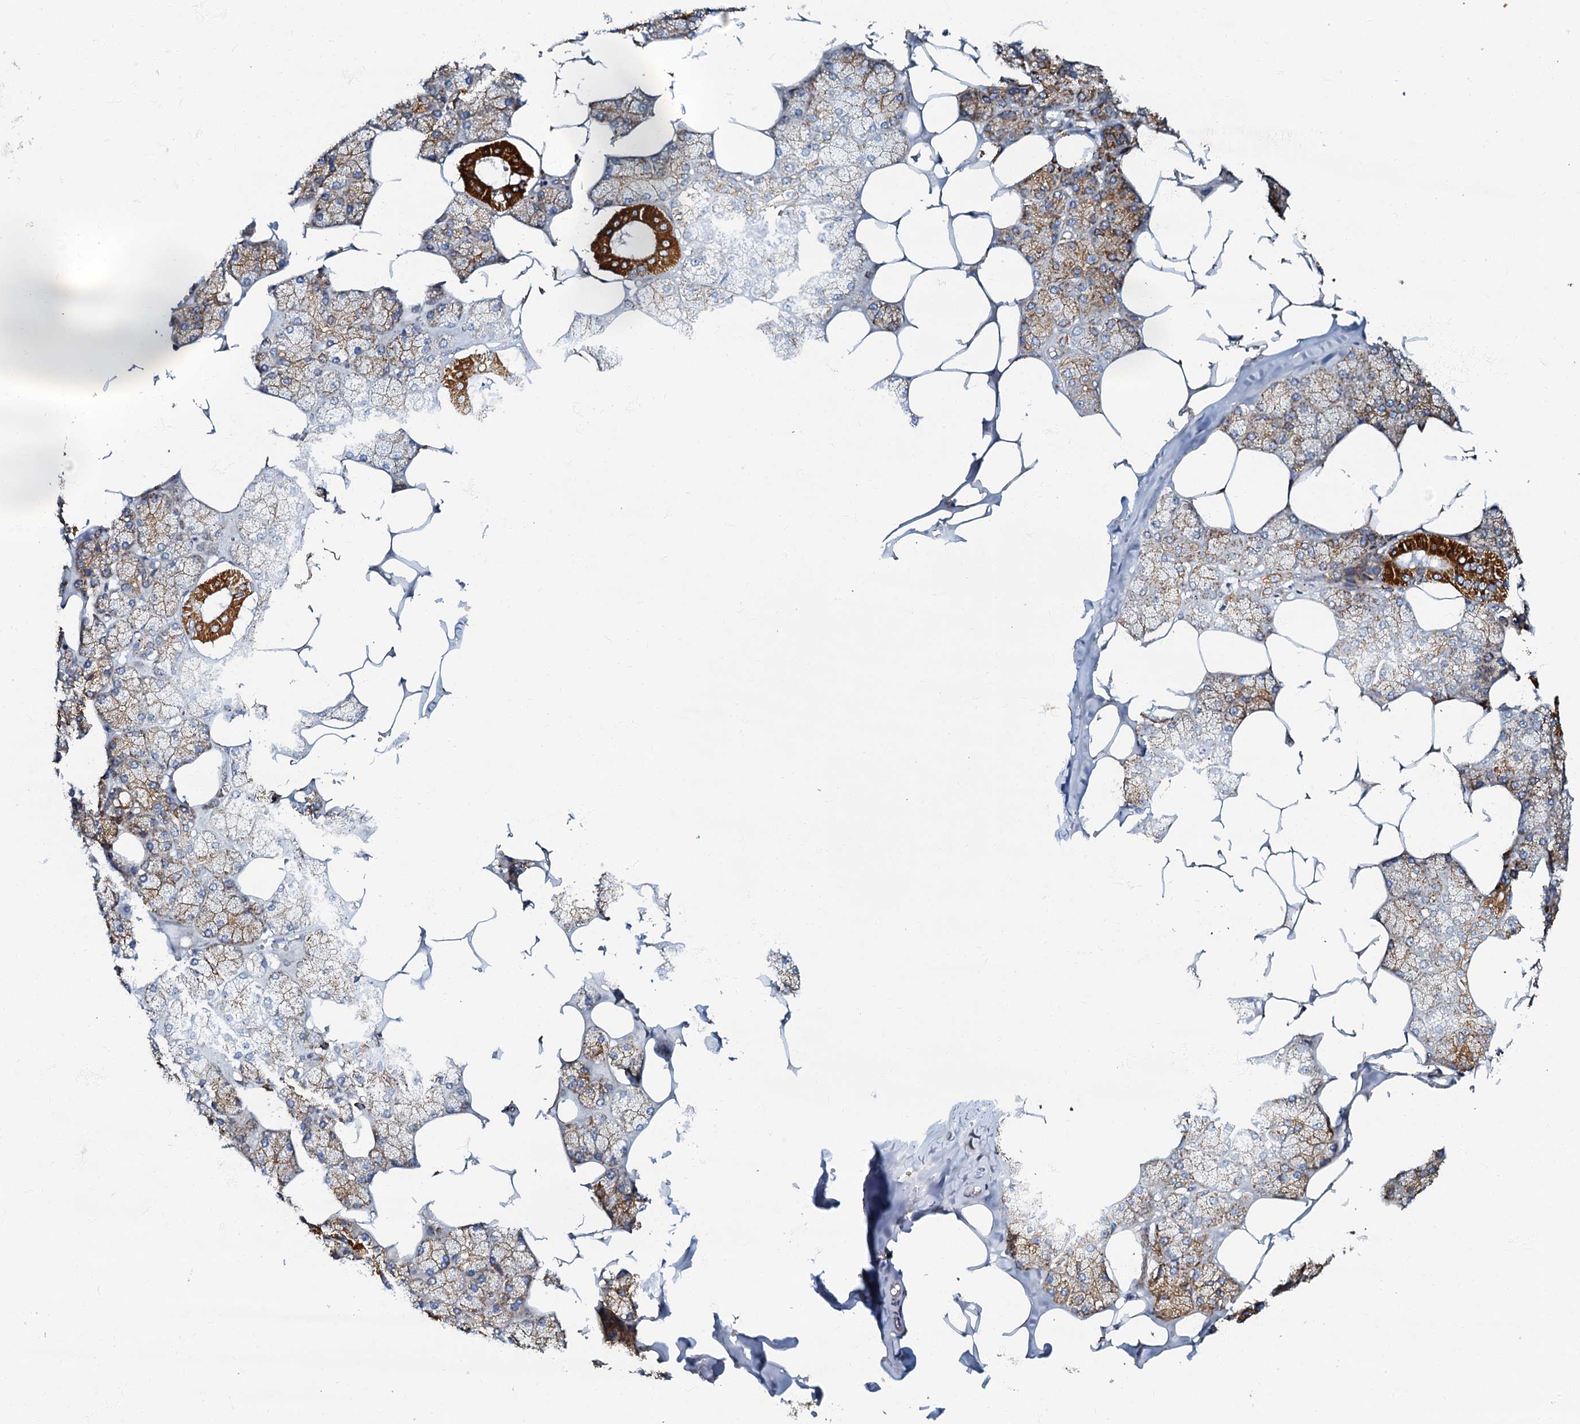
{"staining": {"intensity": "strong", "quantity": "25%-75%", "location": "cytoplasmic/membranous"}, "tissue": "salivary gland", "cell_type": "Glandular cells", "image_type": "normal", "snomed": [{"axis": "morphology", "description": "Normal tissue, NOS"}, {"axis": "topography", "description": "Salivary gland"}], "caption": "Strong cytoplasmic/membranous protein staining is appreciated in about 25%-75% of glandular cells in salivary gland.", "gene": "NDUFA12", "patient": {"sex": "male", "age": 62}}